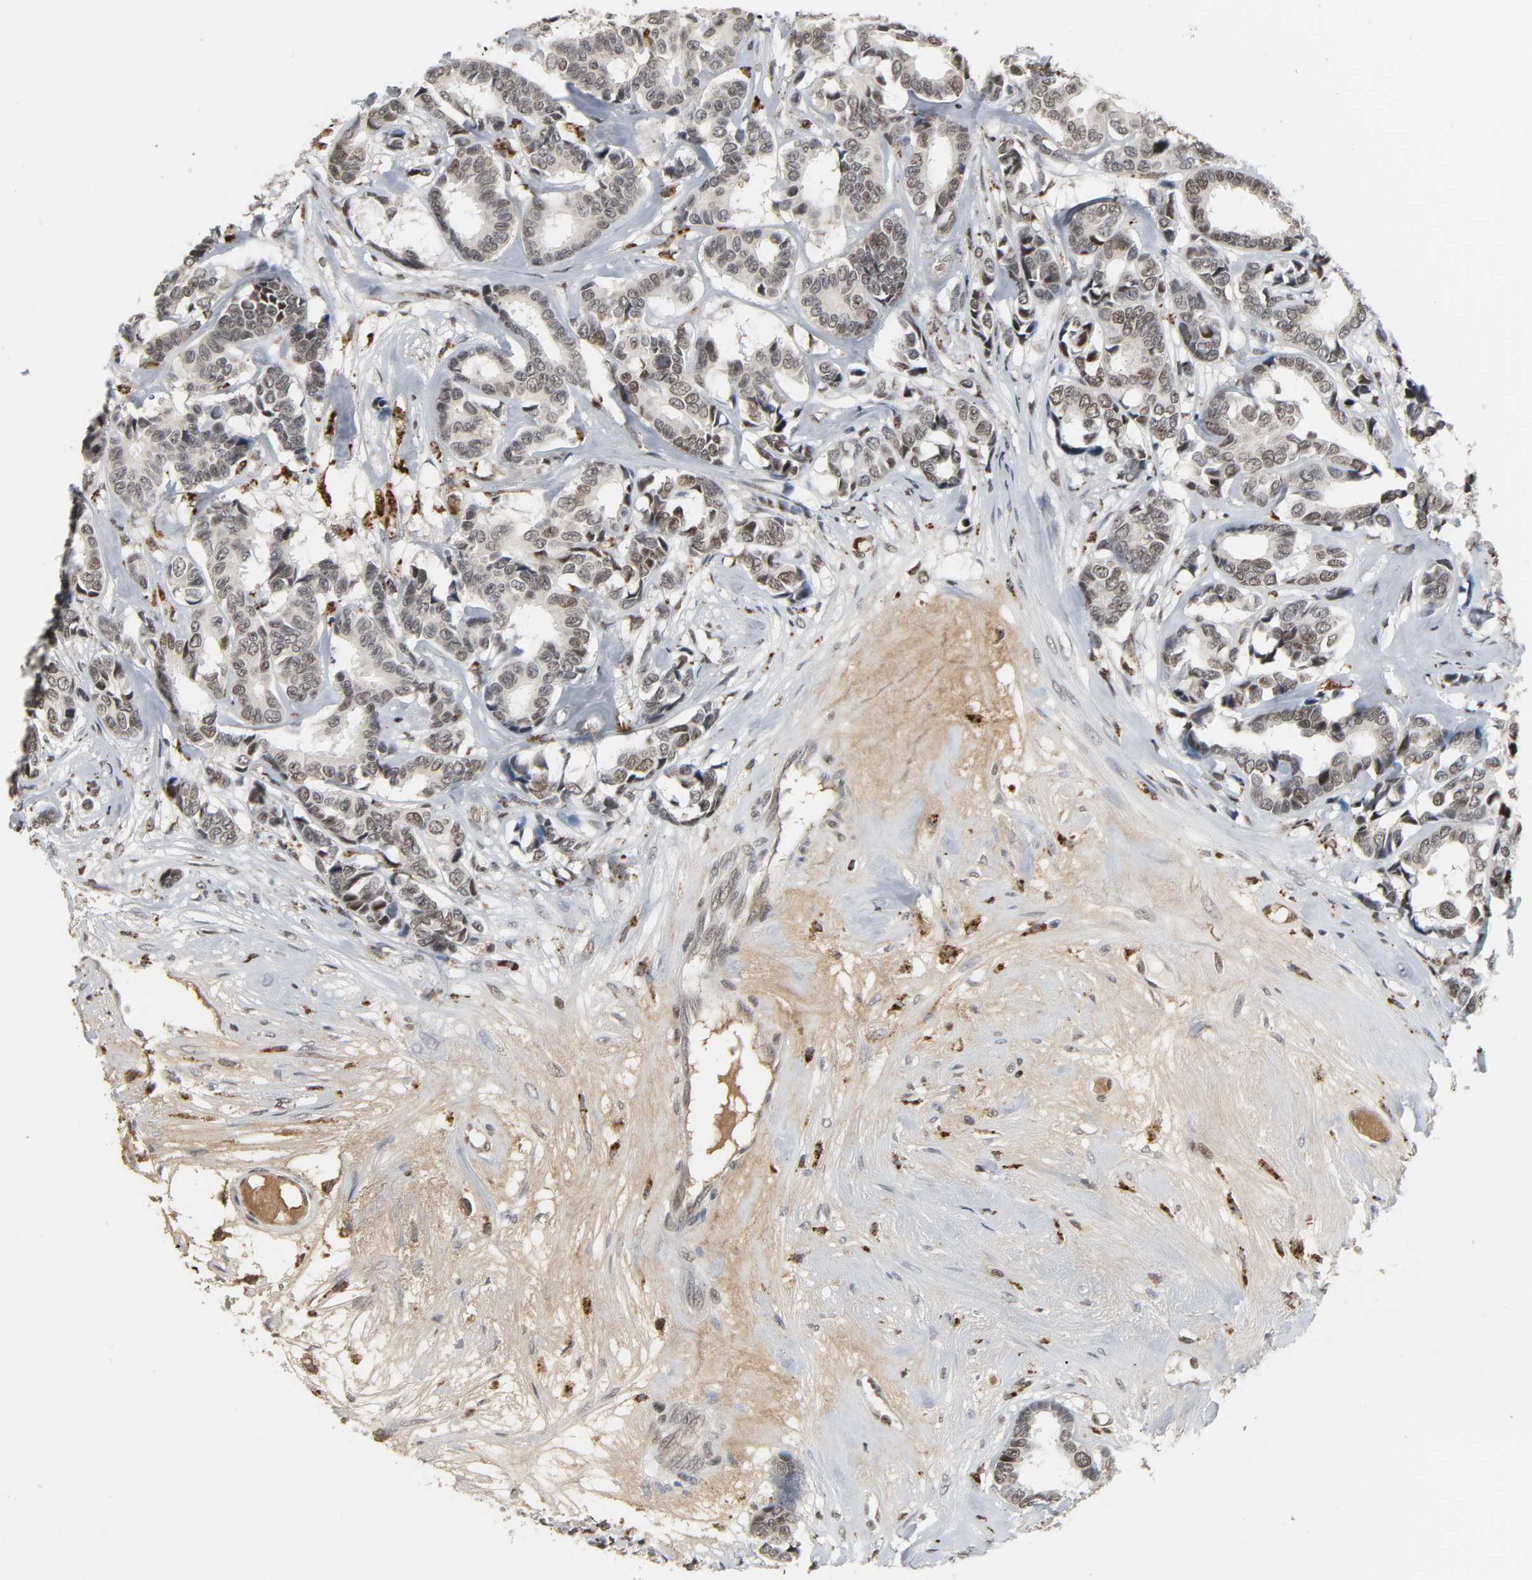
{"staining": {"intensity": "weak", "quantity": "<25%", "location": "nuclear"}, "tissue": "breast cancer", "cell_type": "Tumor cells", "image_type": "cancer", "snomed": [{"axis": "morphology", "description": "Duct carcinoma"}, {"axis": "topography", "description": "Breast"}], "caption": "The image demonstrates no staining of tumor cells in breast cancer. (Brightfield microscopy of DAB IHC at high magnification).", "gene": "DAZAP1", "patient": {"sex": "female", "age": 87}}